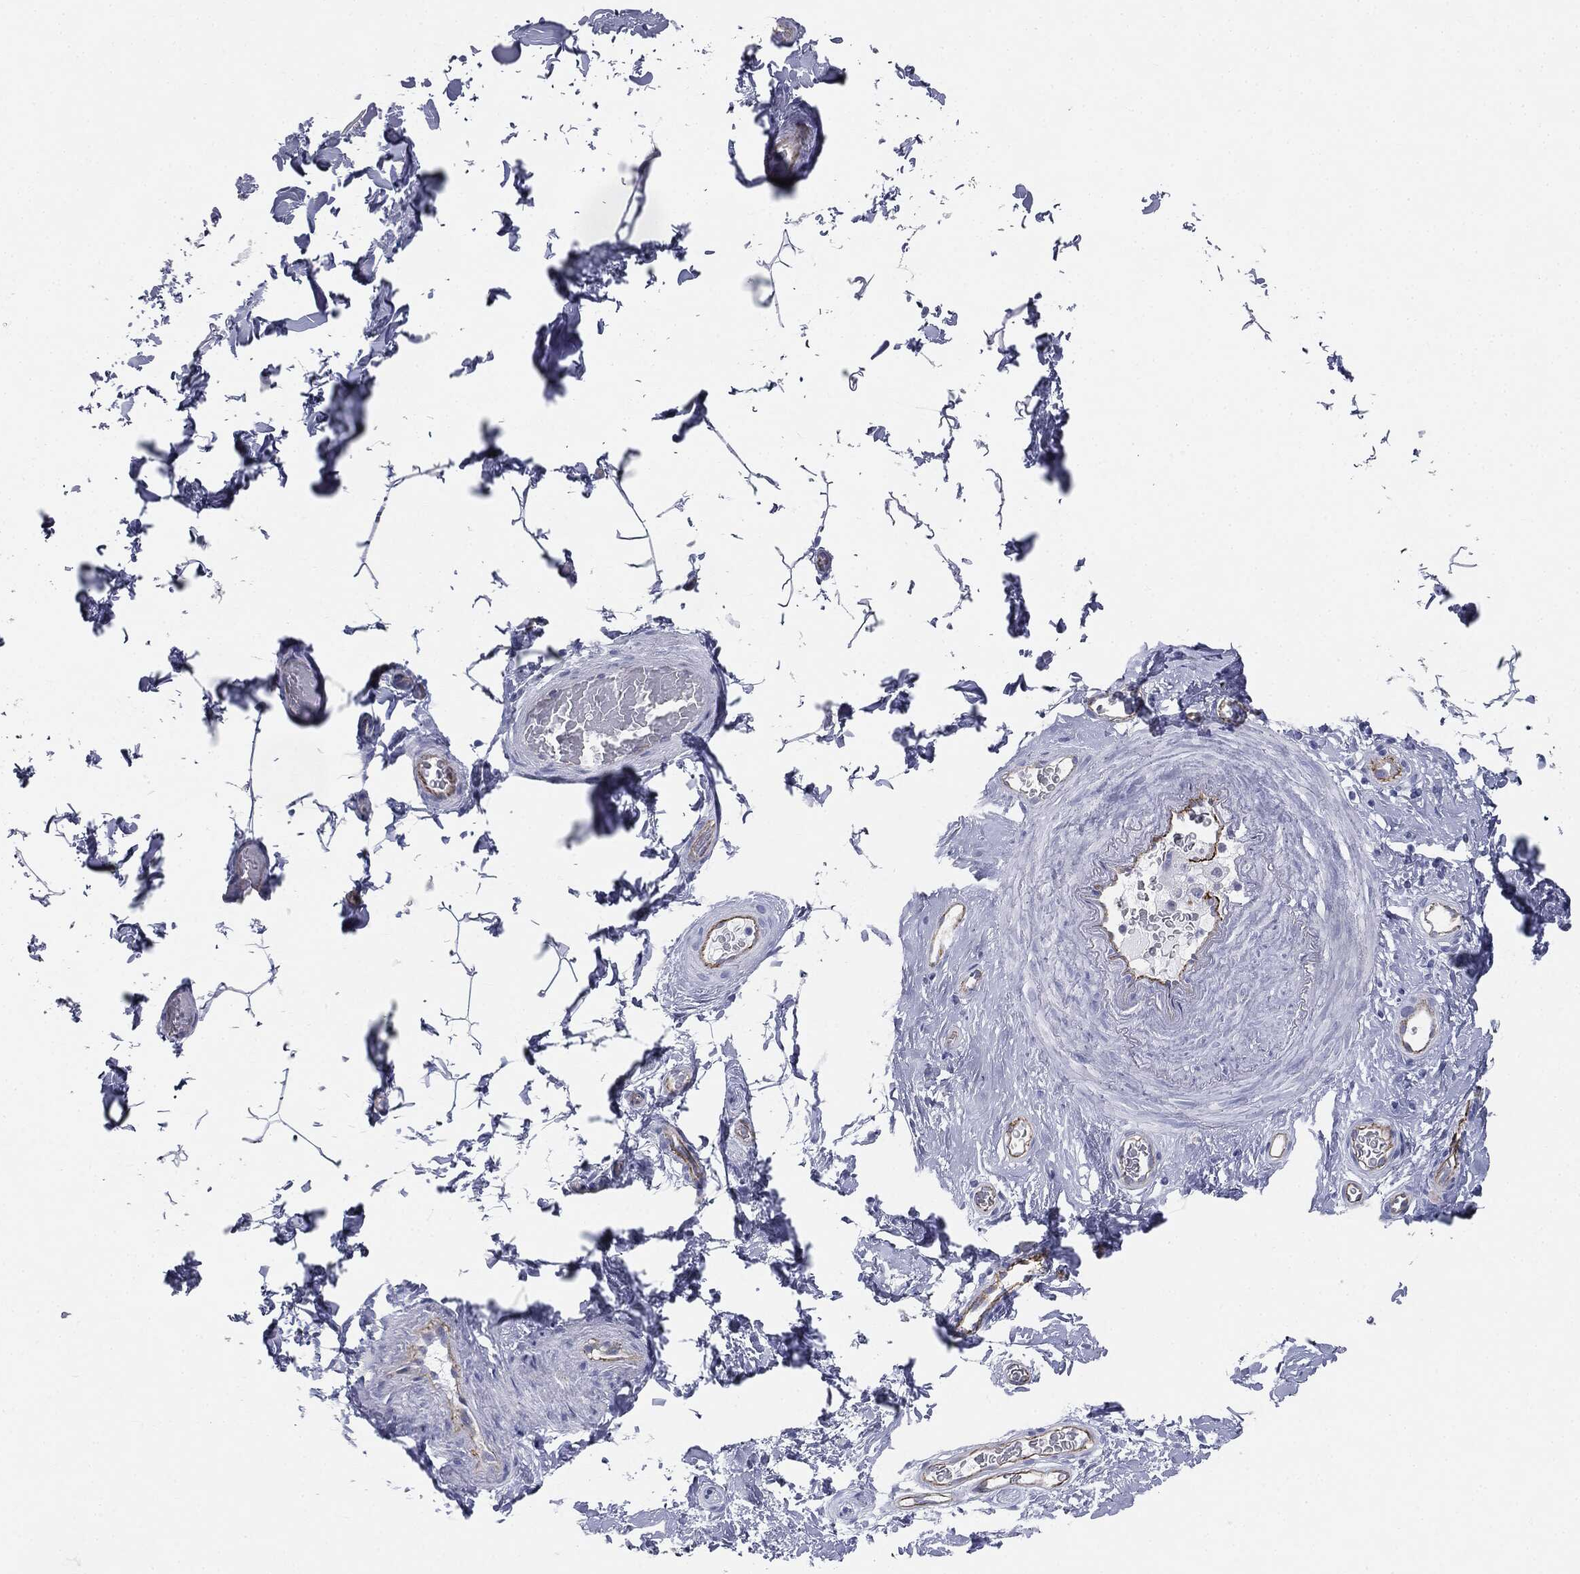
{"staining": {"intensity": "negative", "quantity": "none", "location": "none"}, "tissue": "adipose tissue", "cell_type": "Adipocytes", "image_type": "normal", "snomed": [{"axis": "morphology", "description": "Normal tissue, NOS"}, {"axis": "topography", "description": "Soft tissue"}, {"axis": "topography", "description": "Vascular tissue"}], "caption": "DAB (3,3'-diaminobenzidine) immunohistochemical staining of unremarkable human adipose tissue exhibits no significant expression in adipocytes. (DAB IHC, high magnification).", "gene": "MUC5AC", "patient": {"sex": "male", "age": 41}}